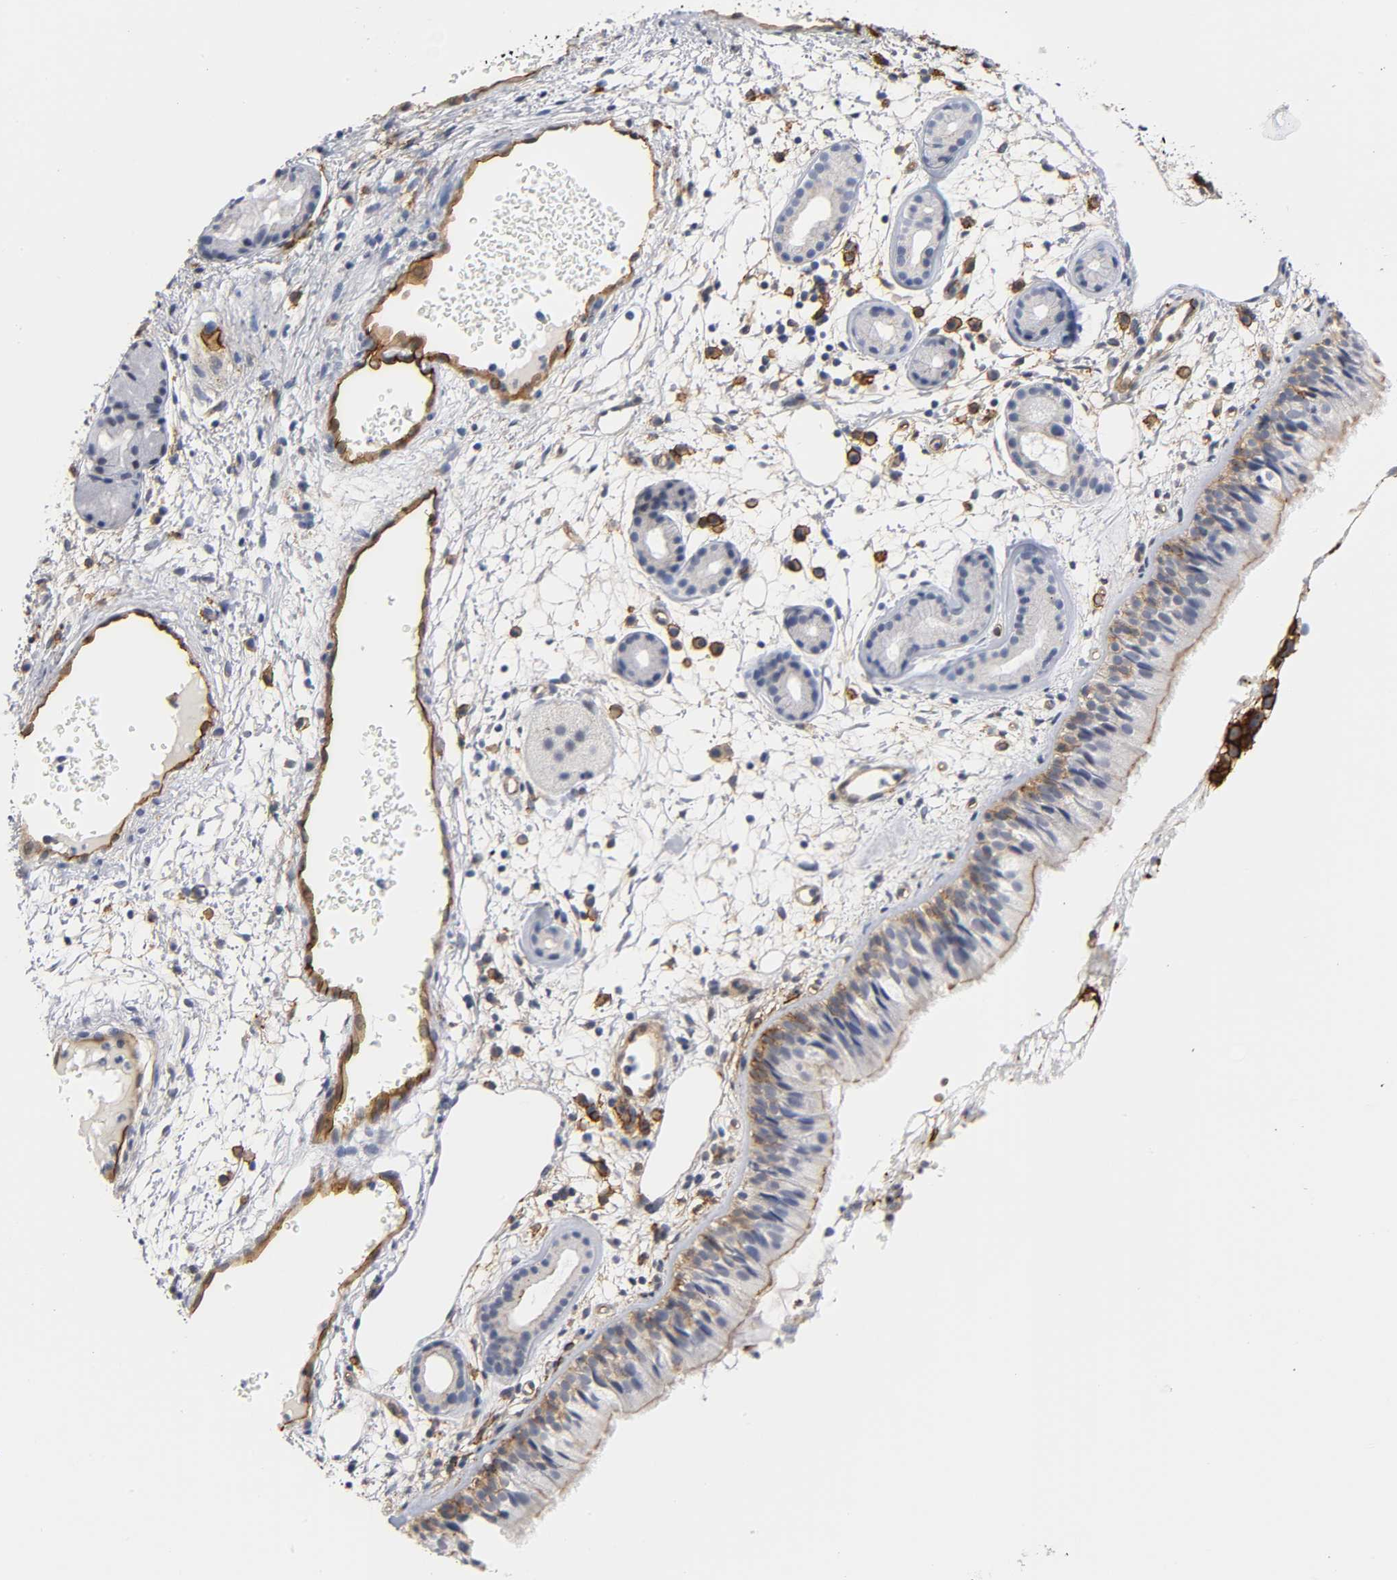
{"staining": {"intensity": "moderate", "quantity": ">75%", "location": "cytoplasmic/membranous"}, "tissue": "nasopharynx", "cell_type": "Respiratory epithelial cells", "image_type": "normal", "snomed": [{"axis": "morphology", "description": "Normal tissue, NOS"}, {"axis": "morphology", "description": "Inflammation, NOS"}, {"axis": "topography", "description": "Nasopharynx"}], "caption": "Moderate cytoplasmic/membranous protein positivity is present in about >75% of respiratory epithelial cells in nasopharynx.", "gene": "ICAM1", "patient": {"sex": "female", "age": 55}}